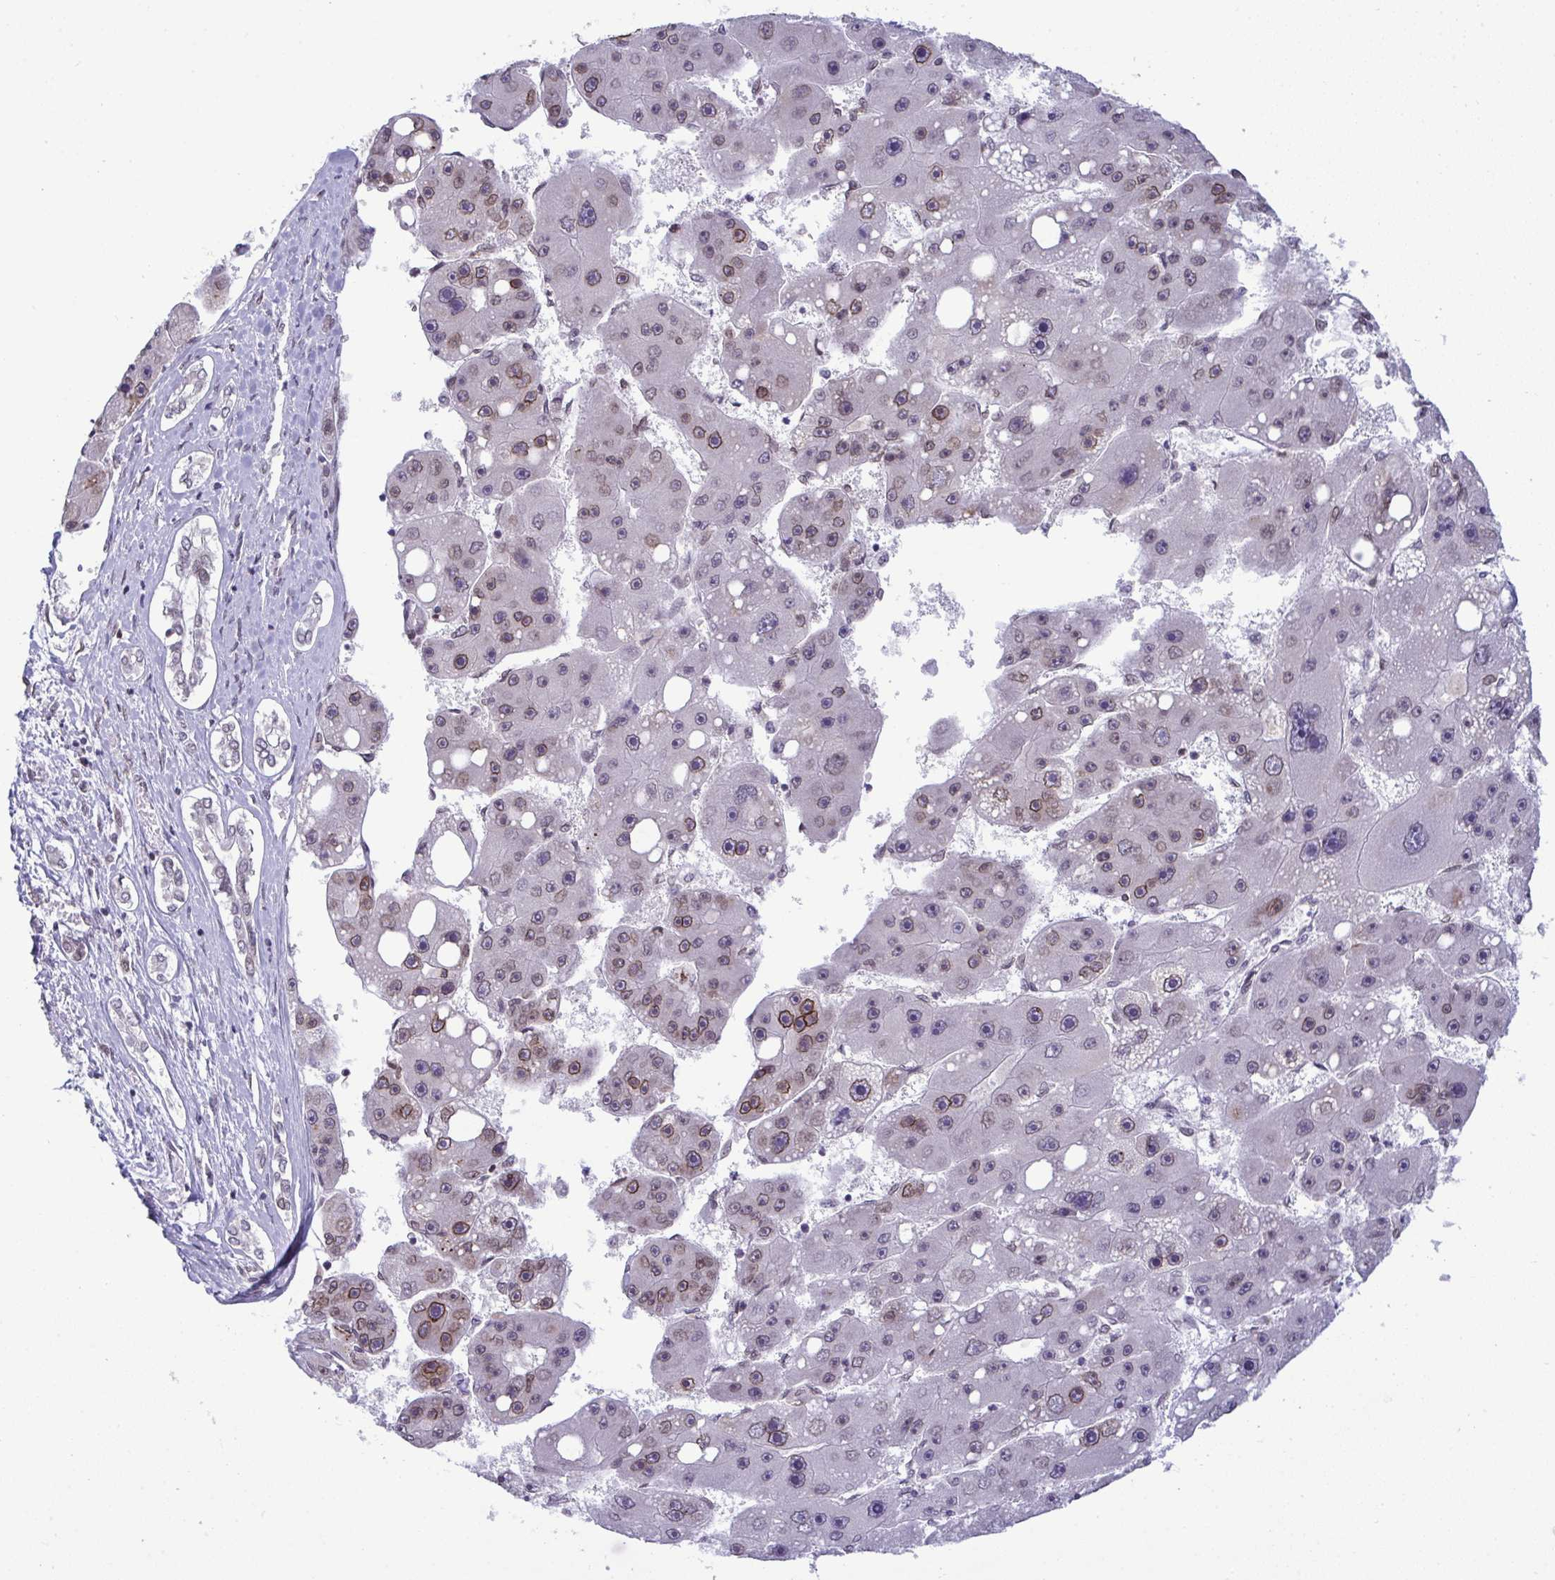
{"staining": {"intensity": "moderate", "quantity": "25%-75%", "location": "cytoplasmic/membranous,nuclear"}, "tissue": "liver cancer", "cell_type": "Tumor cells", "image_type": "cancer", "snomed": [{"axis": "morphology", "description": "Carcinoma, Hepatocellular, NOS"}, {"axis": "topography", "description": "Liver"}], "caption": "About 25%-75% of tumor cells in liver cancer display moderate cytoplasmic/membranous and nuclear protein expression as visualized by brown immunohistochemical staining.", "gene": "RANBP2", "patient": {"sex": "female", "age": 61}}